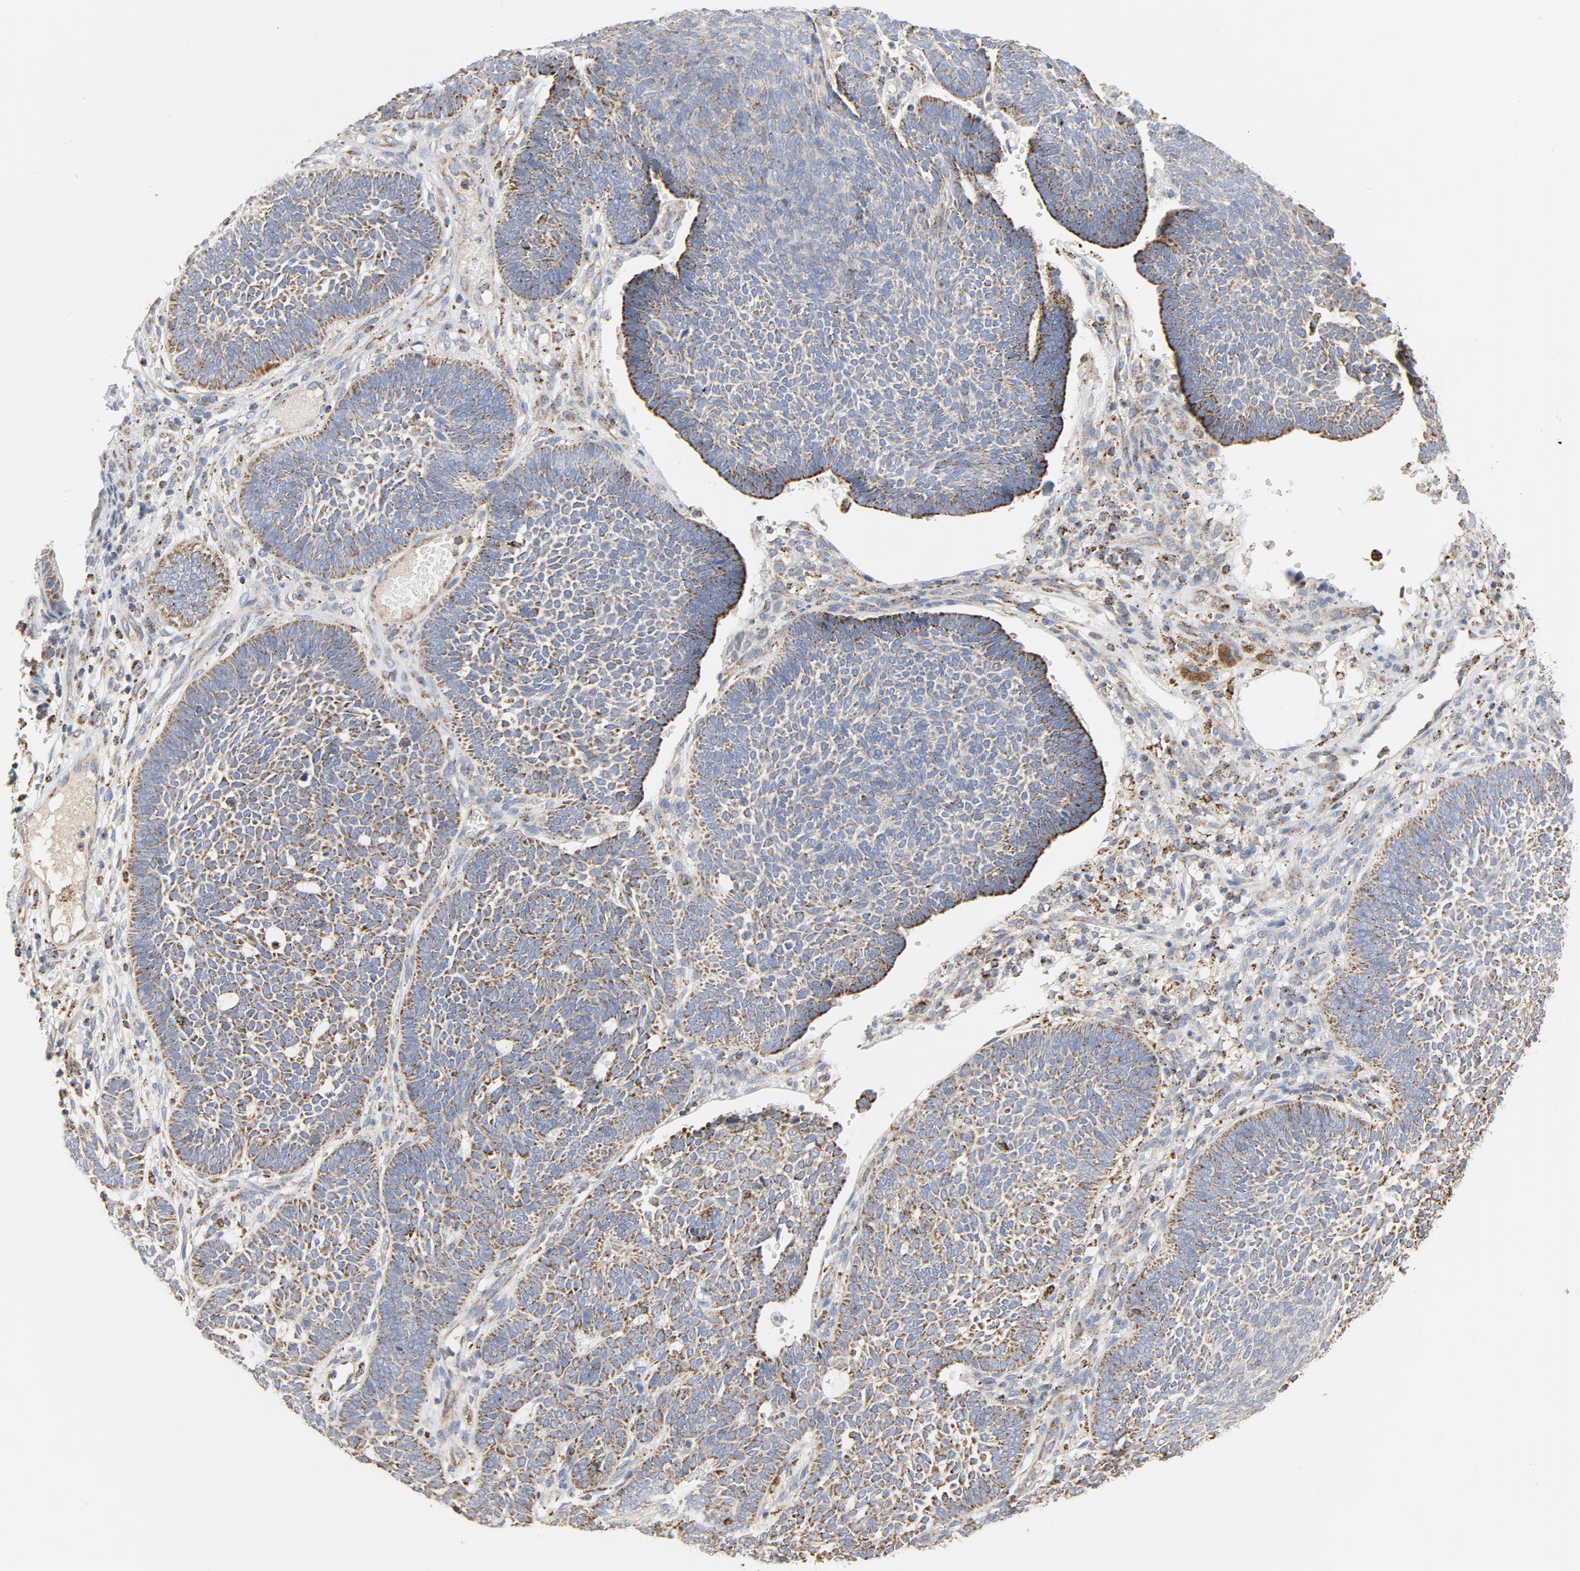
{"staining": {"intensity": "weak", "quantity": ">75%", "location": "cytoplasmic/membranous"}, "tissue": "skin cancer", "cell_type": "Tumor cells", "image_type": "cancer", "snomed": [{"axis": "morphology", "description": "Normal tissue, NOS"}, {"axis": "morphology", "description": "Basal cell carcinoma"}, {"axis": "topography", "description": "Skin"}], "caption": "A micrograph of human basal cell carcinoma (skin) stained for a protein shows weak cytoplasmic/membranous brown staining in tumor cells.", "gene": "SETD3", "patient": {"sex": "male", "age": 87}}